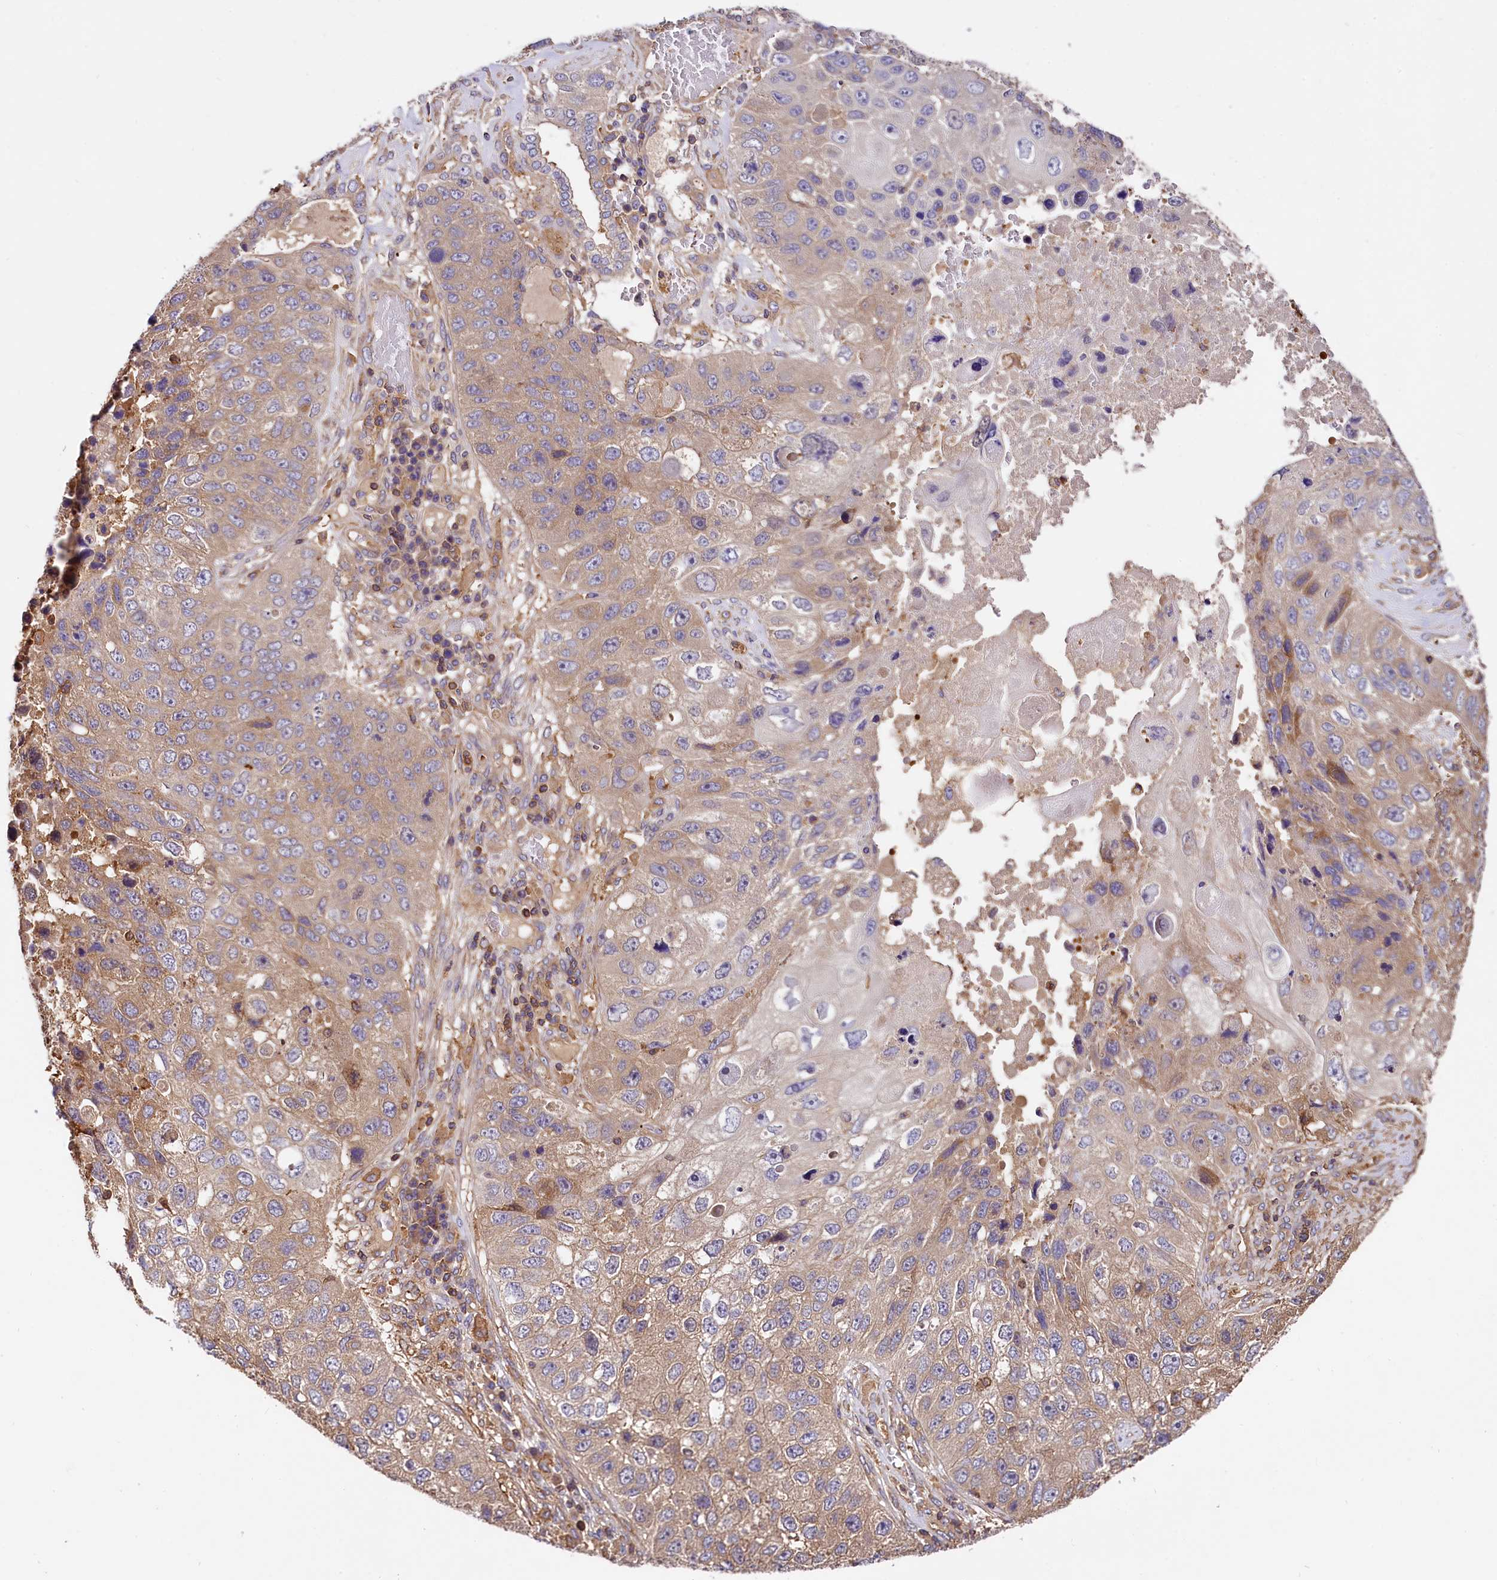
{"staining": {"intensity": "weak", "quantity": "25%-75%", "location": "cytoplasmic/membranous"}, "tissue": "lung cancer", "cell_type": "Tumor cells", "image_type": "cancer", "snomed": [{"axis": "morphology", "description": "Squamous cell carcinoma, NOS"}, {"axis": "topography", "description": "Lung"}], "caption": "Immunohistochemistry histopathology image of human lung cancer (squamous cell carcinoma) stained for a protein (brown), which displays low levels of weak cytoplasmic/membranous staining in about 25%-75% of tumor cells.", "gene": "RARS2", "patient": {"sex": "male", "age": 61}}